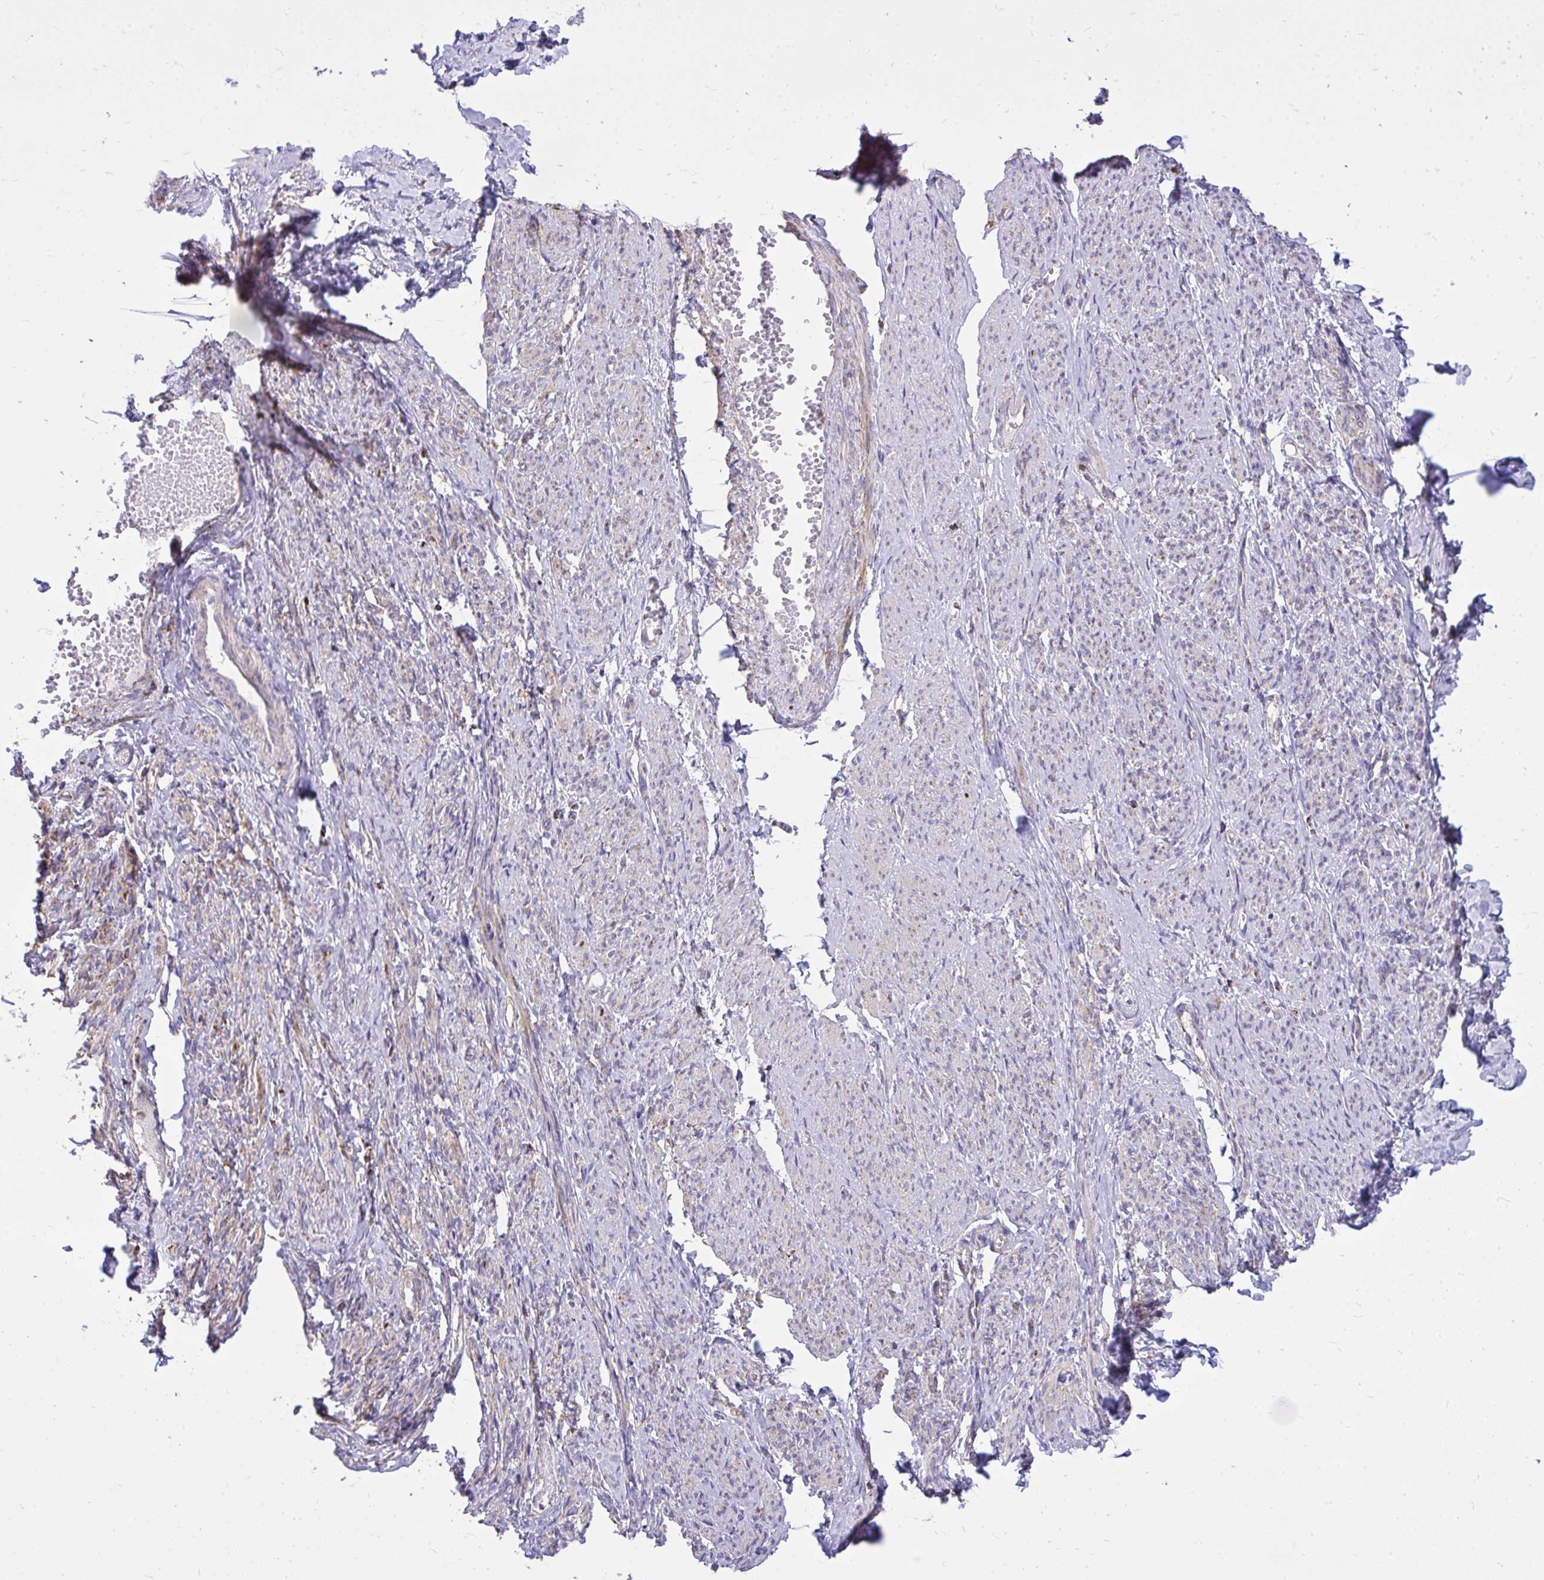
{"staining": {"intensity": "weak", "quantity": "25%-75%", "location": "cytoplasmic/membranous"}, "tissue": "smooth muscle", "cell_type": "Smooth muscle cells", "image_type": "normal", "snomed": [{"axis": "morphology", "description": "Normal tissue, NOS"}, {"axis": "topography", "description": "Smooth muscle"}], "caption": "DAB immunohistochemical staining of unremarkable smooth muscle demonstrates weak cytoplasmic/membranous protein positivity in approximately 25%-75% of smooth muscle cells.", "gene": "SPTBN2", "patient": {"sex": "female", "age": 65}}